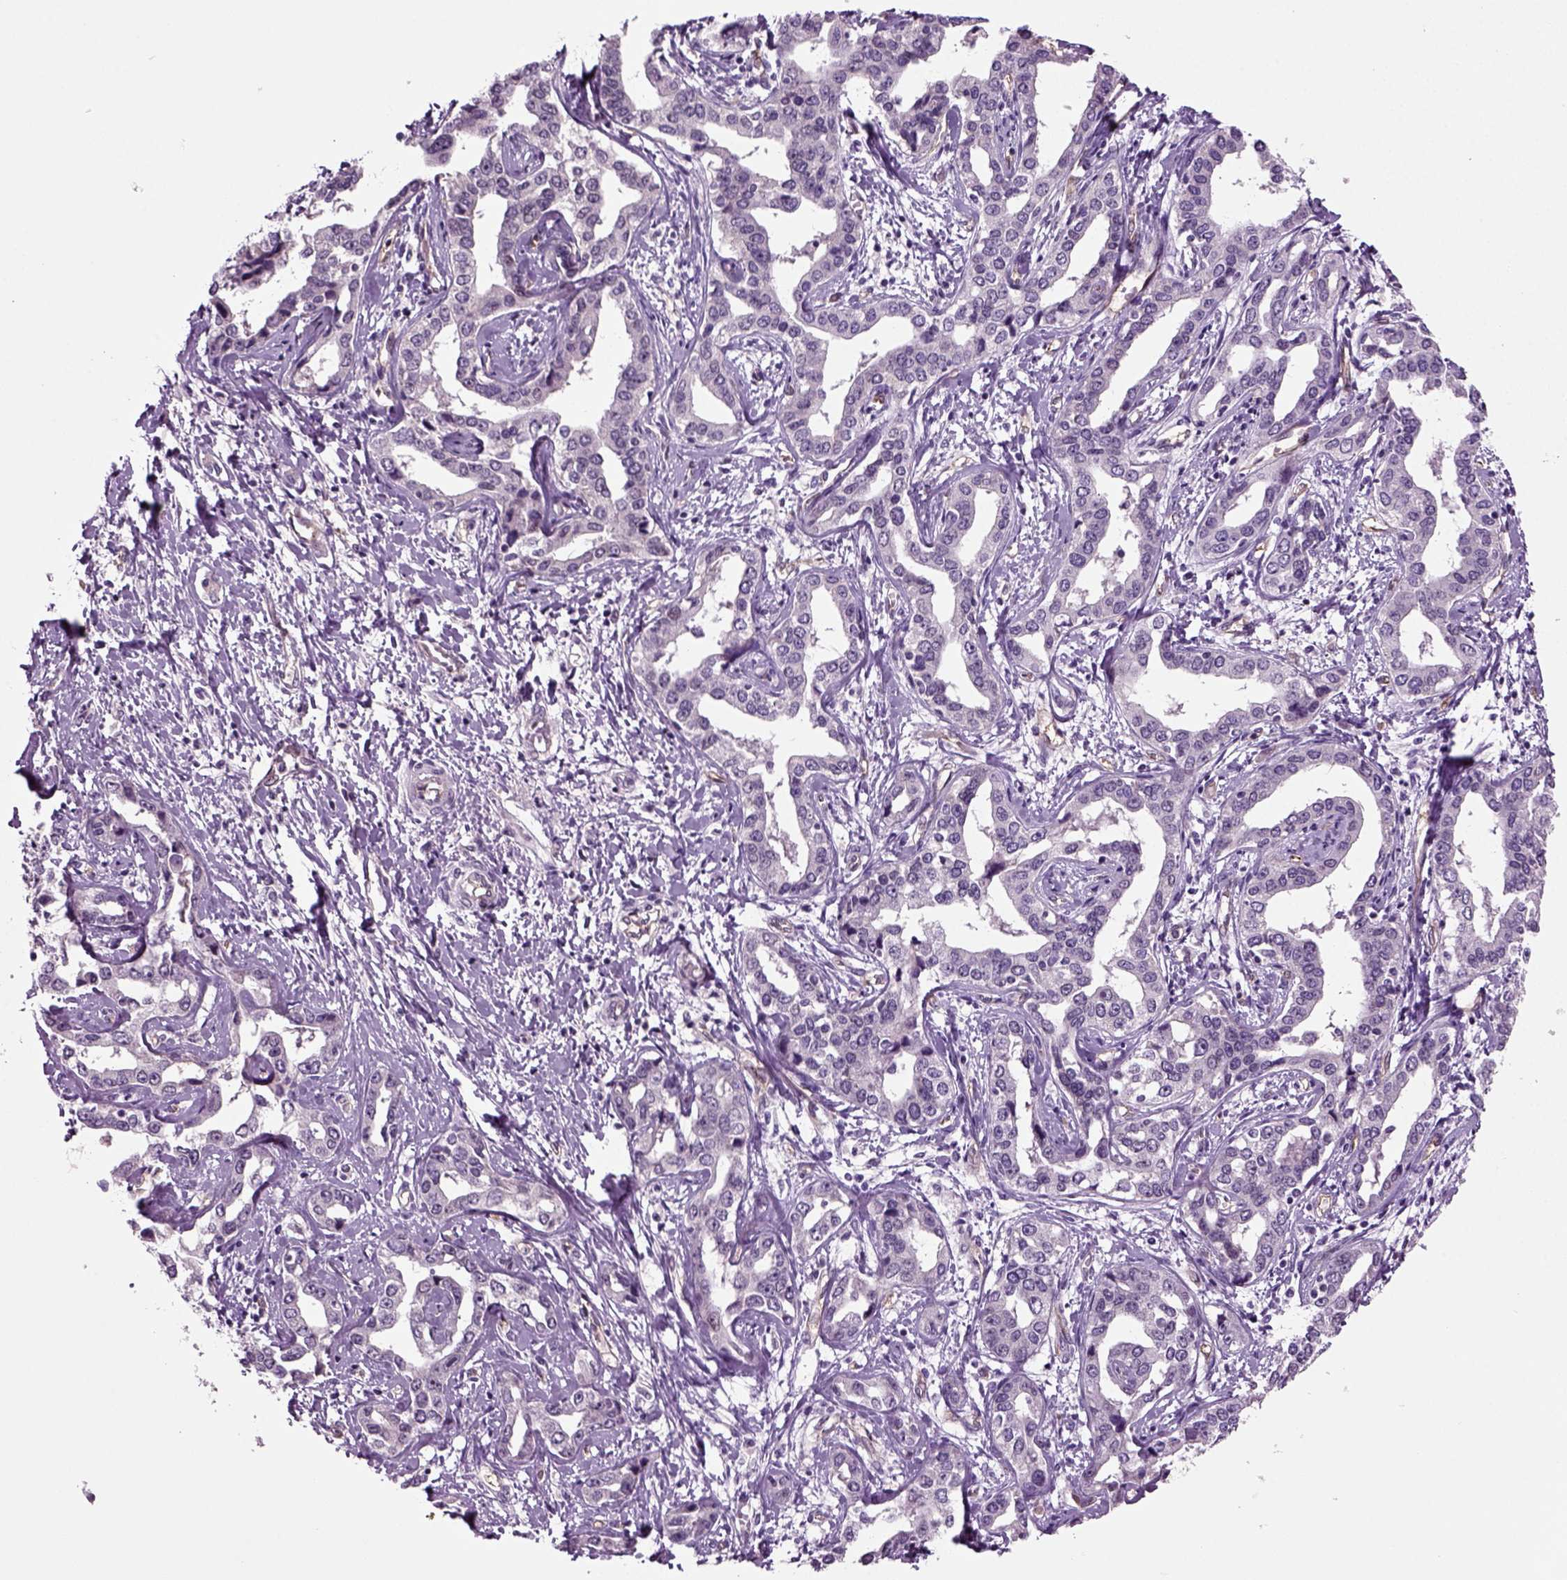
{"staining": {"intensity": "negative", "quantity": "none", "location": "none"}, "tissue": "liver cancer", "cell_type": "Tumor cells", "image_type": "cancer", "snomed": [{"axis": "morphology", "description": "Cholangiocarcinoma"}, {"axis": "topography", "description": "Liver"}], "caption": "A photomicrograph of human cholangiocarcinoma (liver) is negative for staining in tumor cells.", "gene": "COL9A2", "patient": {"sex": "male", "age": 59}}